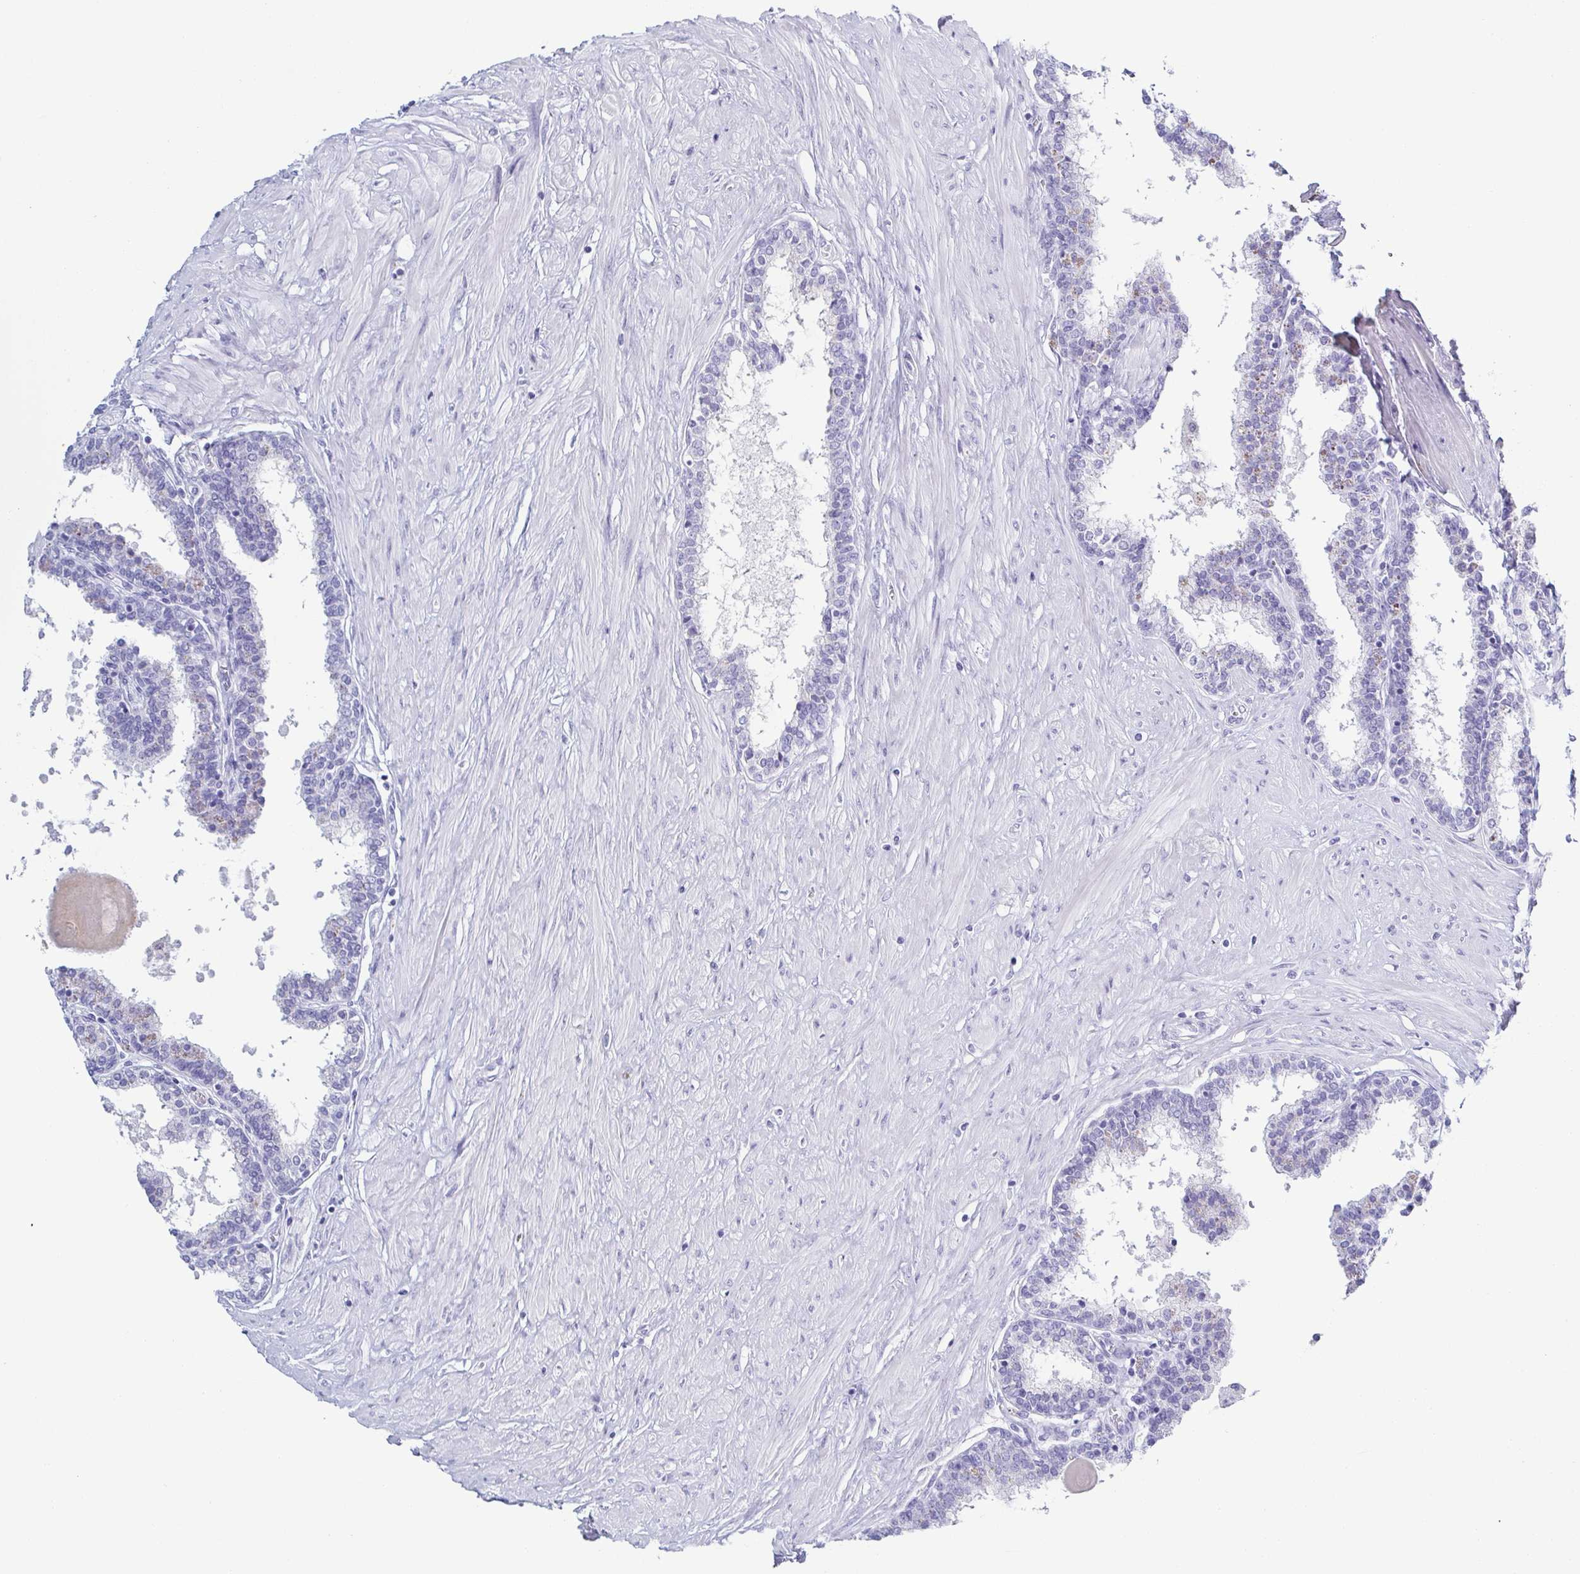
{"staining": {"intensity": "moderate", "quantity": "<25%", "location": "cytoplasmic/membranous"}, "tissue": "prostate", "cell_type": "Glandular cells", "image_type": "normal", "snomed": [{"axis": "morphology", "description": "Normal tissue, NOS"}, {"axis": "topography", "description": "Prostate"}], "caption": "The immunohistochemical stain highlights moderate cytoplasmic/membranous positivity in glandular cells of normal prostate.", "gene": "ZG16B", "patient": {"sex": "male", "age": 55}}